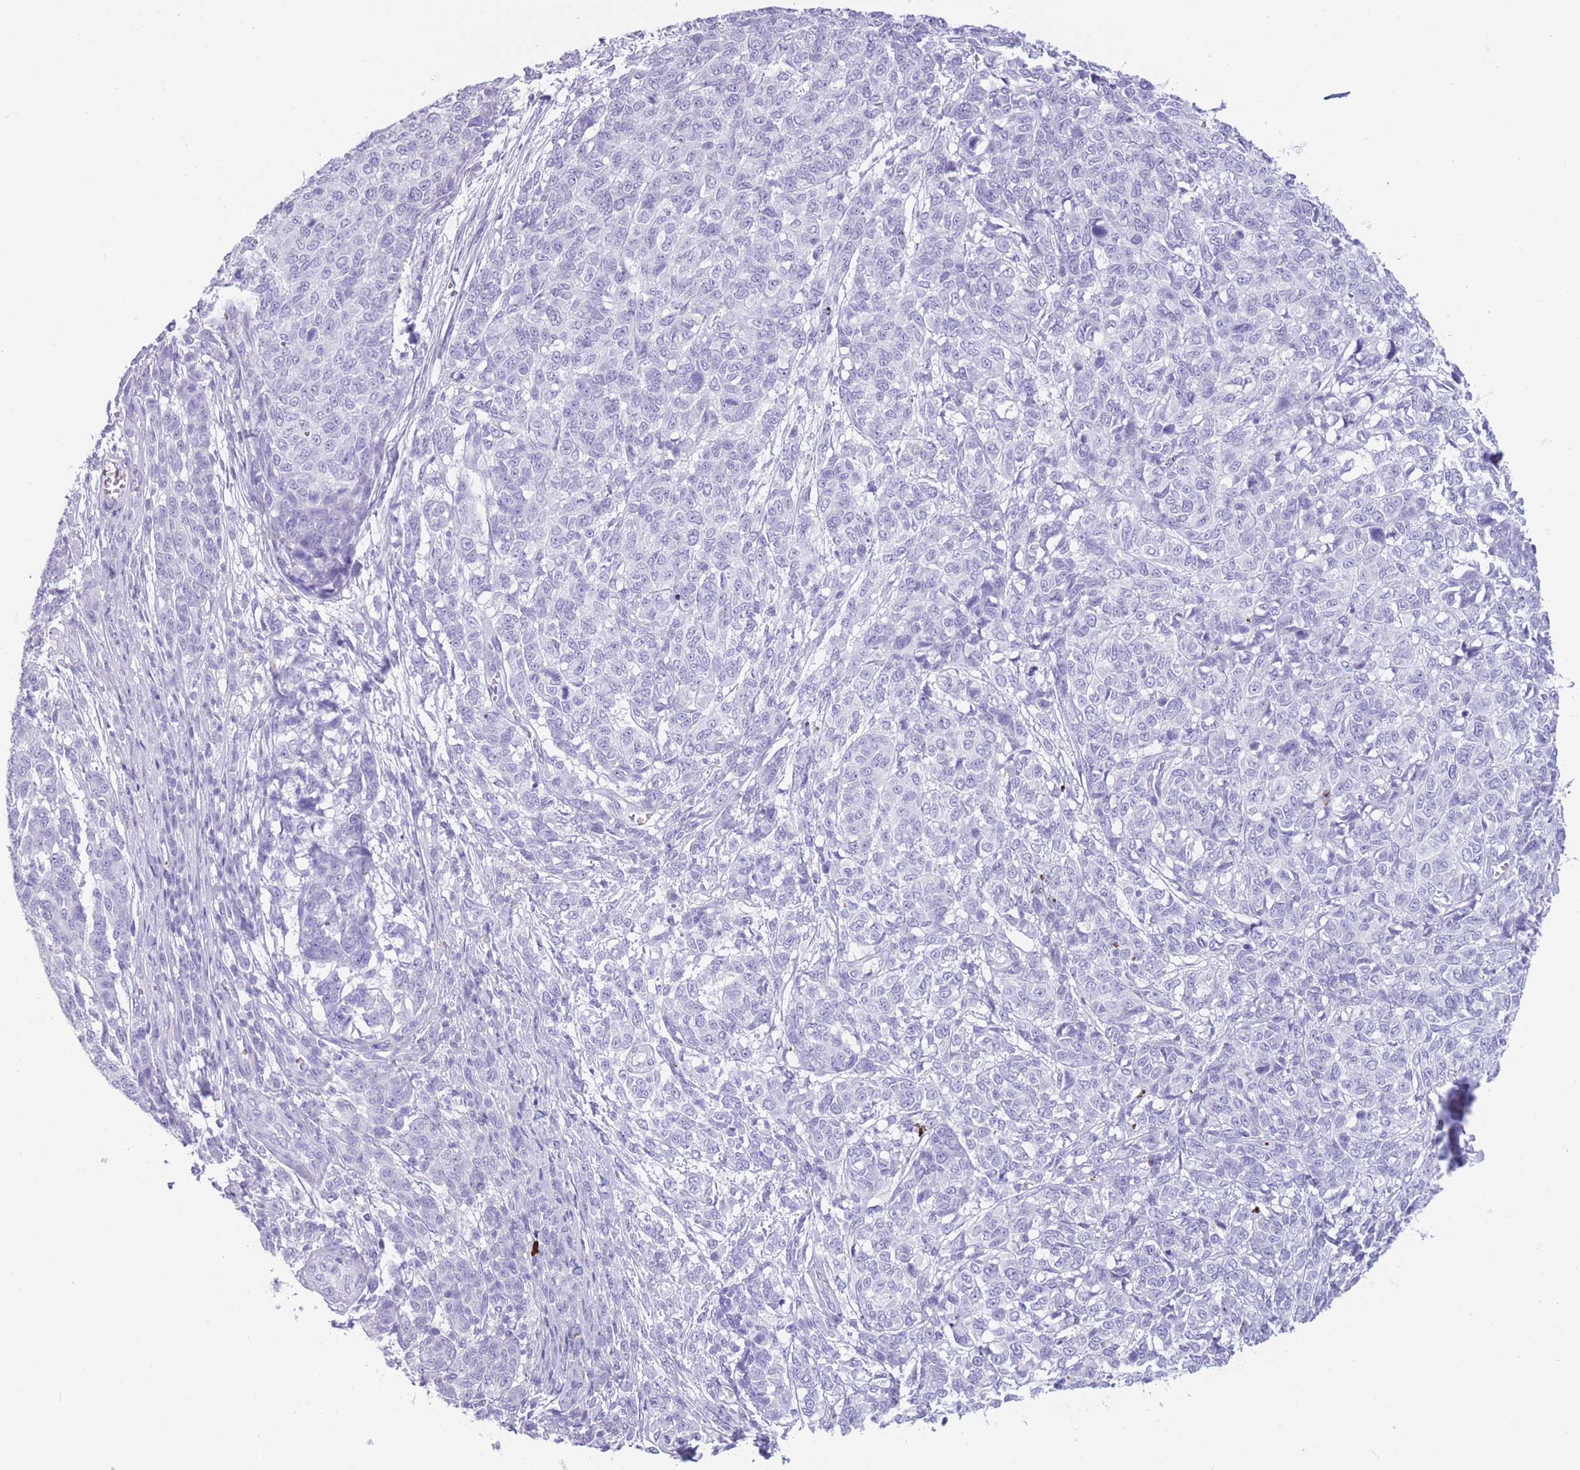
{"staining": {"intensity": "negative", "quantity": "none", "location": "none"}, "tissue": "melanoma", "cell_type": "Tumor cells", "image_type": "cancer", "snomed": [{"axis": "morphology", "description": "Malignant melanoma, NOS"}, {"axis": "topography", "description": "Skin"}], "caption": "Melanoma stained for a protein using immunohistochemistry (IHC) displays no staining tumor cells.", "gene": "TNFSF11", "patient": {"sex": "male", "age": 49}}